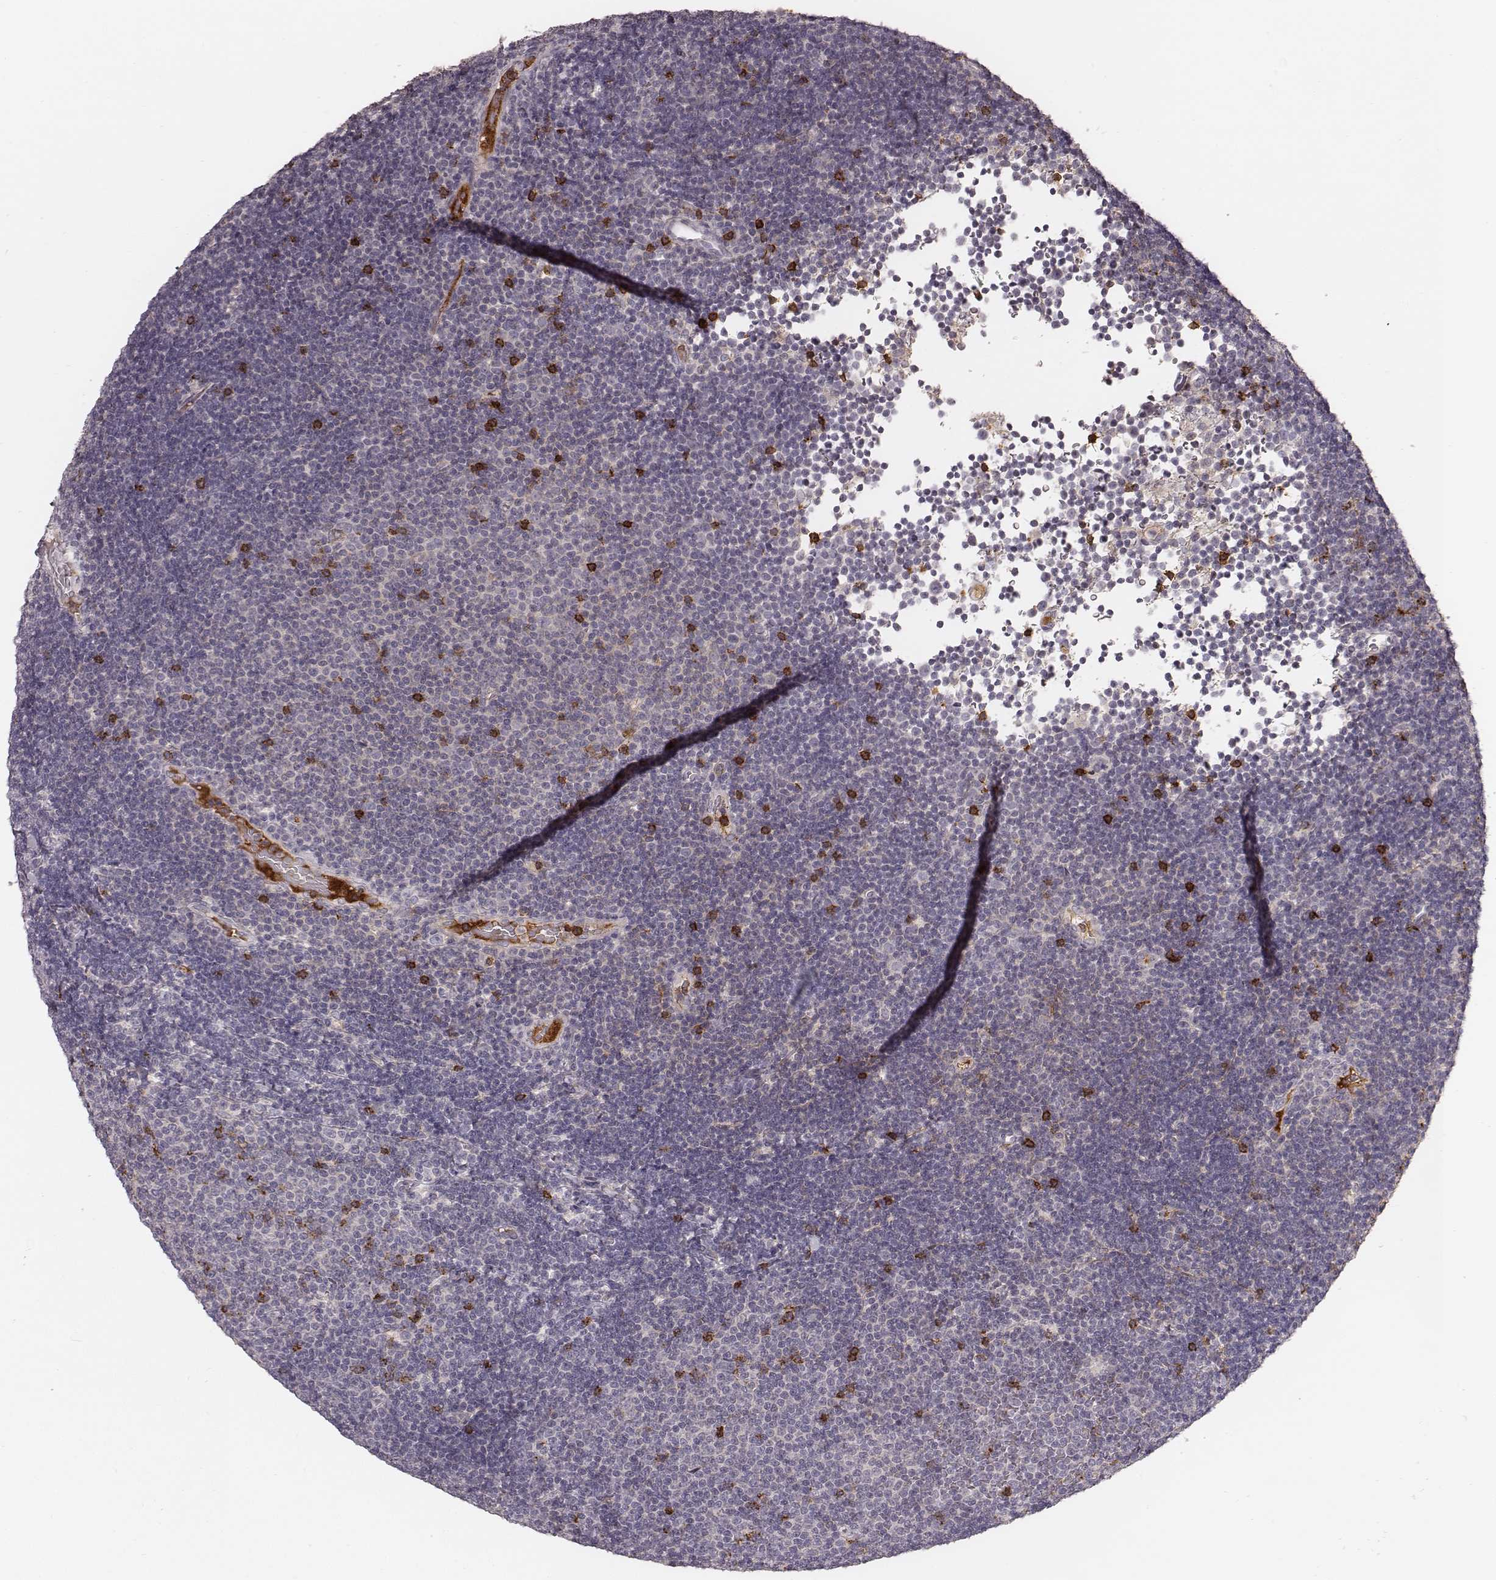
{"staining": {"intensity": "negative", "quantity": "none", "location": "none"}, "tissue": "lymphoma", "cell_type": "Tumor cells", "image_type": "cancer", "snomed": [{"axis": "morphology", "description": "Malignant lymphoma, non-Hodgkin's type, Low grade"}, {"axis": "topography", "description": "Brain"}], "caption": "DAB (3,3'-diaminobenzidine) immunohistochemical staining of low-grade malignant lymphoma, non-Hodgkin's type demonstrates no significant expression in tumor cells.", "gene": "CD8A", "patient": {"sex": "female", "age": 66}}